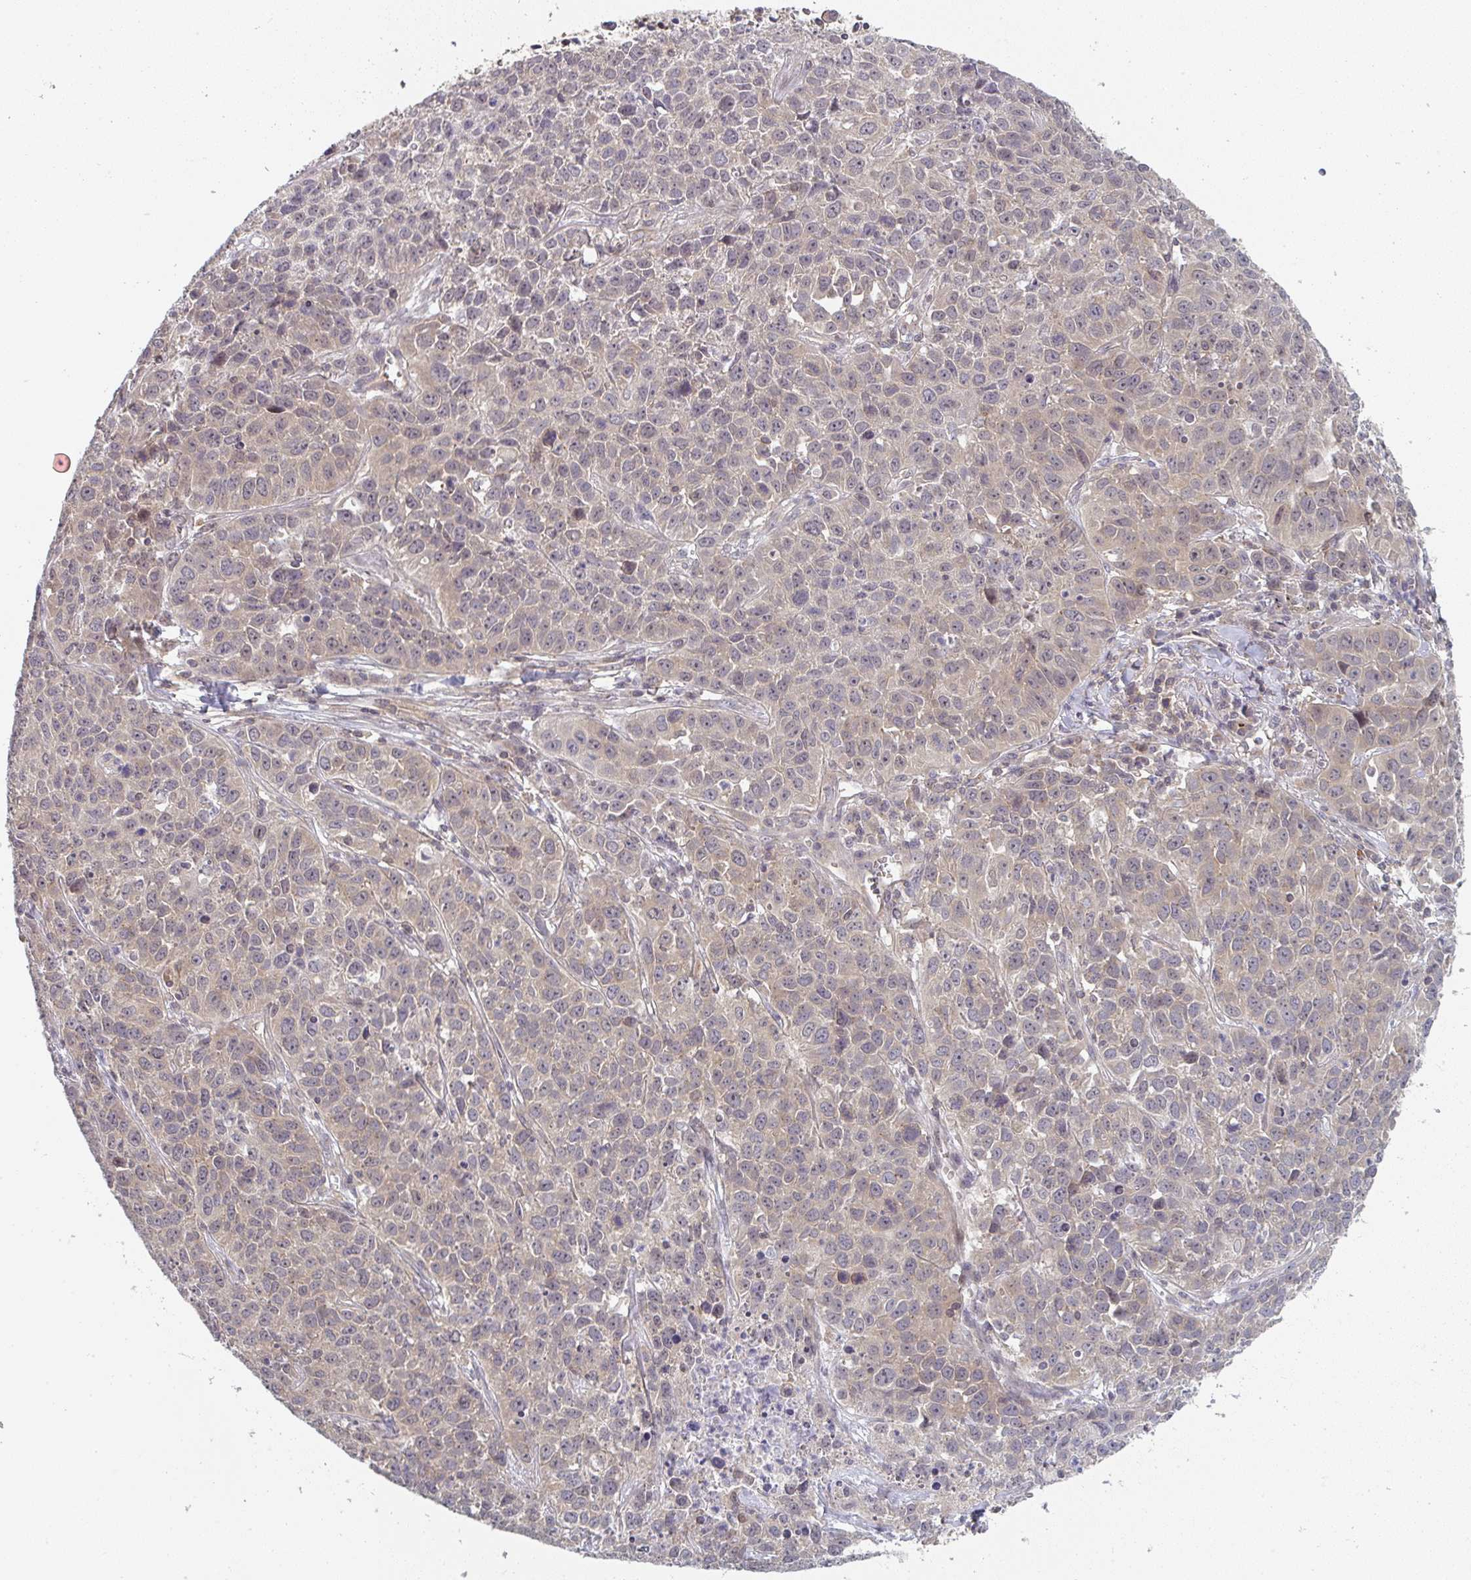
{"staining": {"intensity": "weak", "quantity": "25%-75%", "location": "cytoplasmic/membranous"}, "tissue": "lung cancer", "cell_type": "Tumor cells", "image_type": "cancer", "snomed": [{"axis": "morphology", "description": "Squamous cell carcinoma, NOS"}, {"axis": "topography", "description": "Lung"}], "caption": "Lung cancer (squamous cell carcinoma) stained with DAB IHC exhibits low levels of weak cytoplasmic/membranous staining in approximately 25%-75% of tumor cells.", "gene": "RANGRF", "patient": {"sex": "male", "age": 76}}